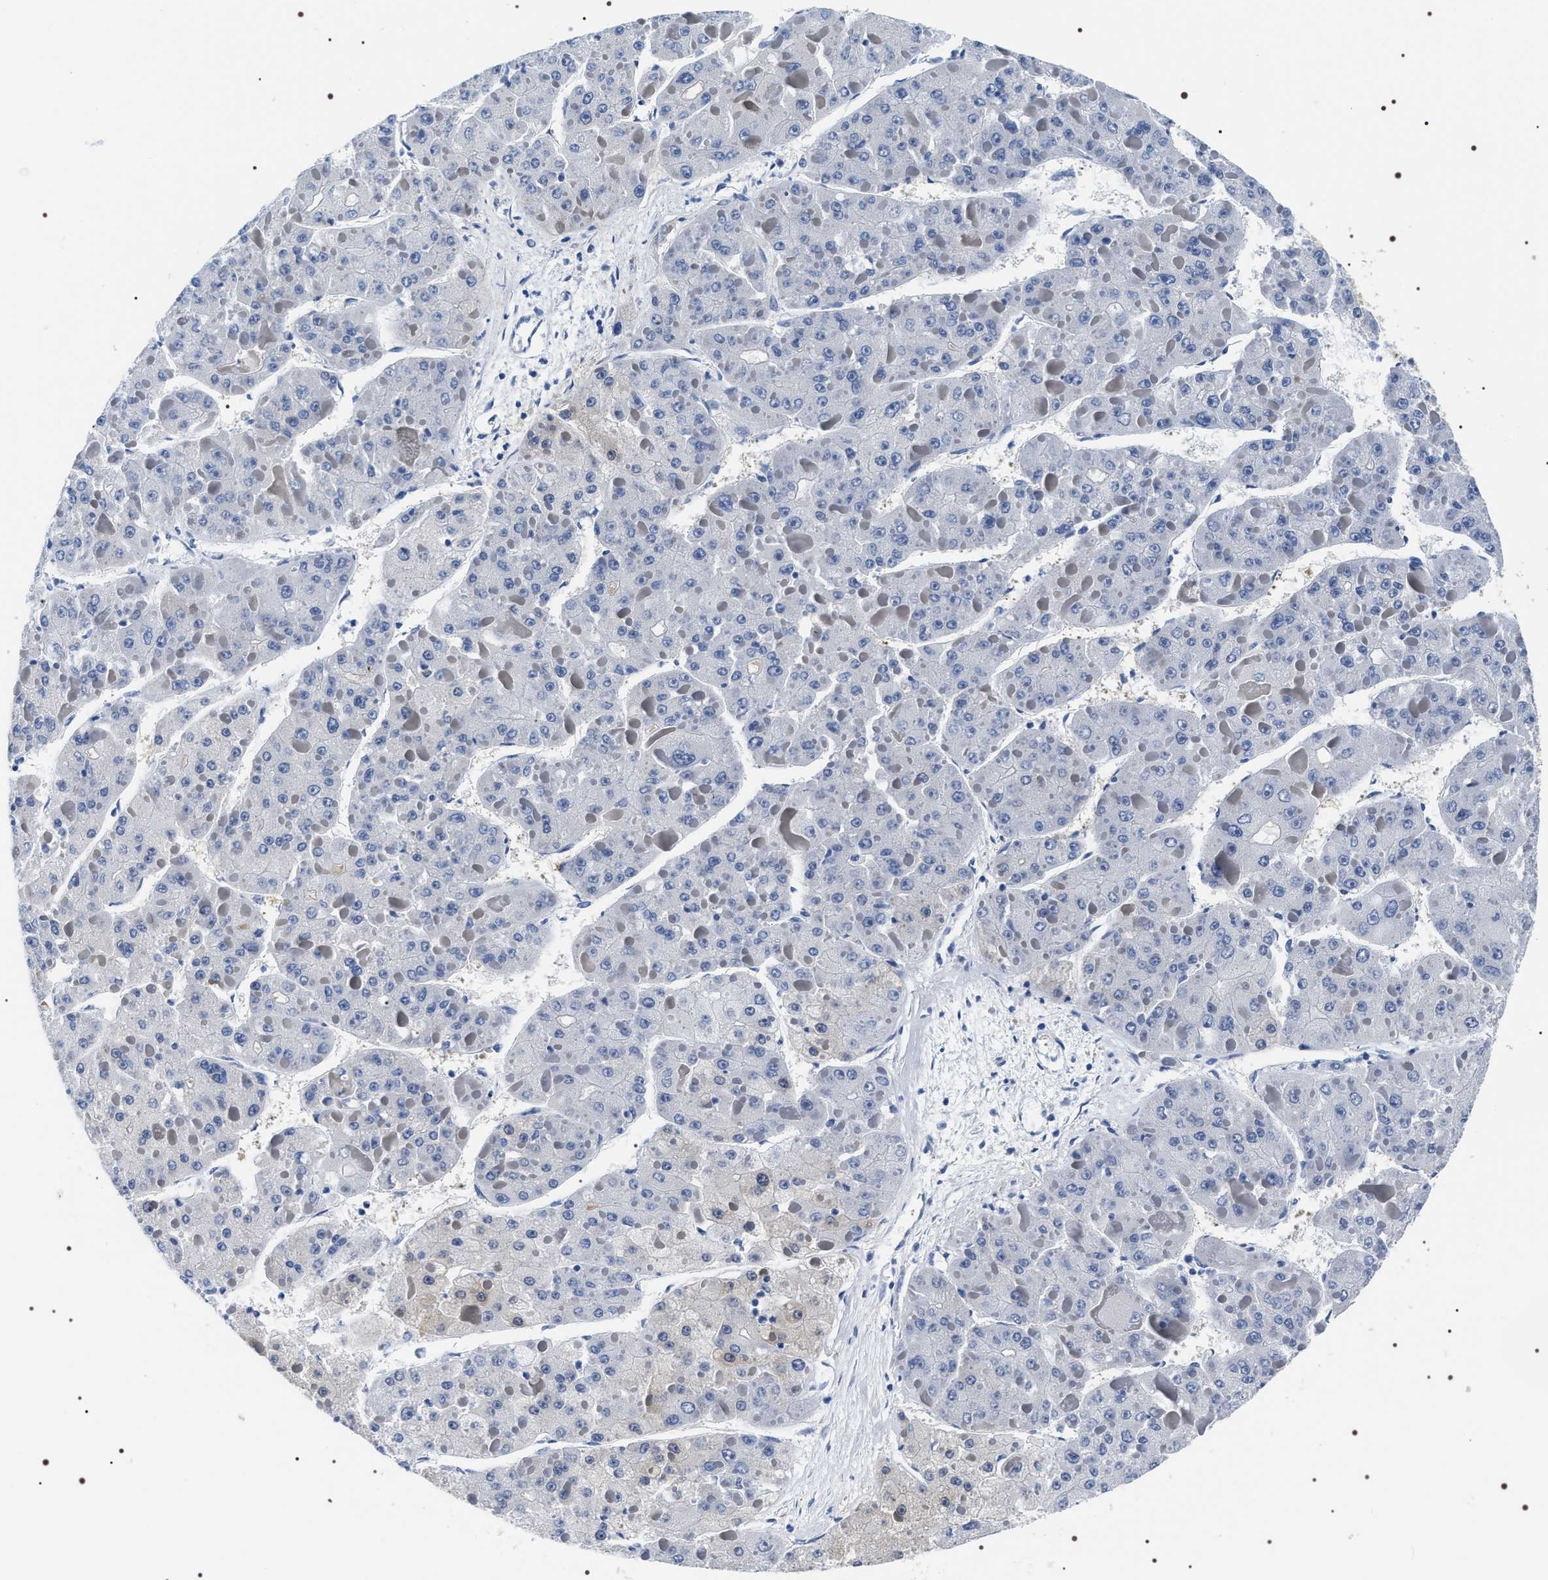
{"staining": {"intensity": "negative", "quantity": "none", "location": "none"}, "tissue": "liver cancer", "cell_type": "Tumor cells", "image_type": "cancer", "snomed": [{"axis": "morphology", "description": "Carcinoma, Hepatocellular, NOS"}, {"axis": "topography", "description": "Liver"}], "caption": "This is a histopathology image of IHC staining of liver cancer, which shows no expression in tumor cells.", "gene": "ADH4", "patient": {"sex": "female", "age": 73}}